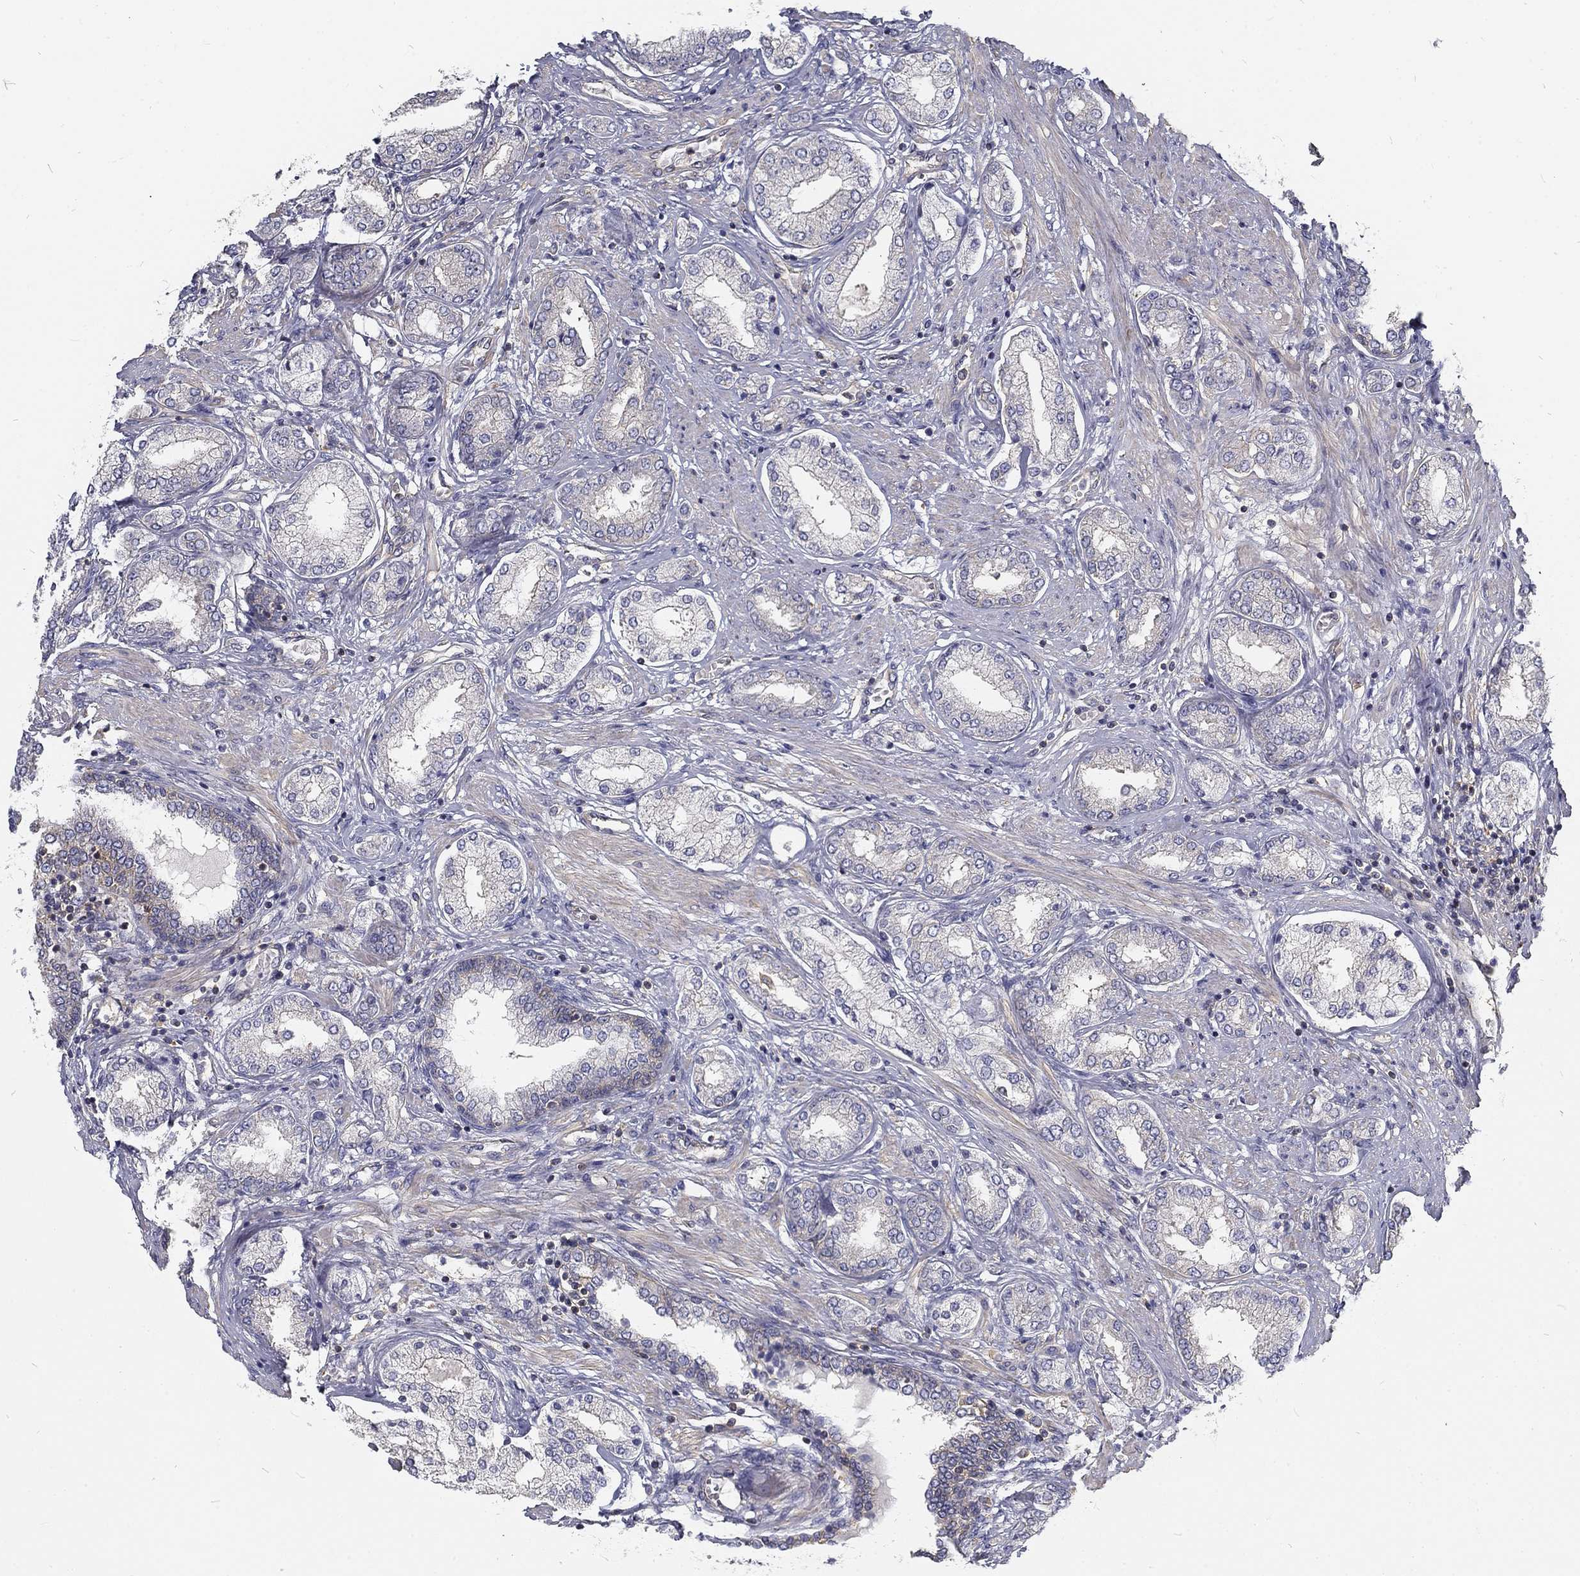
{"staining": {"intensity": "negative", "quantity": "none", "location": "none"}, "tissue": "prostate cancer", "cell_type": "Tumor cells", "image_type": "cancer", "snomed": [{"axis": "morphology", "description": "Adenocarcinoma, NOS"}, {"axis": "topography", "description": "Prostate"}], "caption": "Micrograph shows no protein staining in tumor cells of prostate adenocarcinoma tissue.", "gene": "MTMR11", "patient": {"sex": "male", "age": 63}}